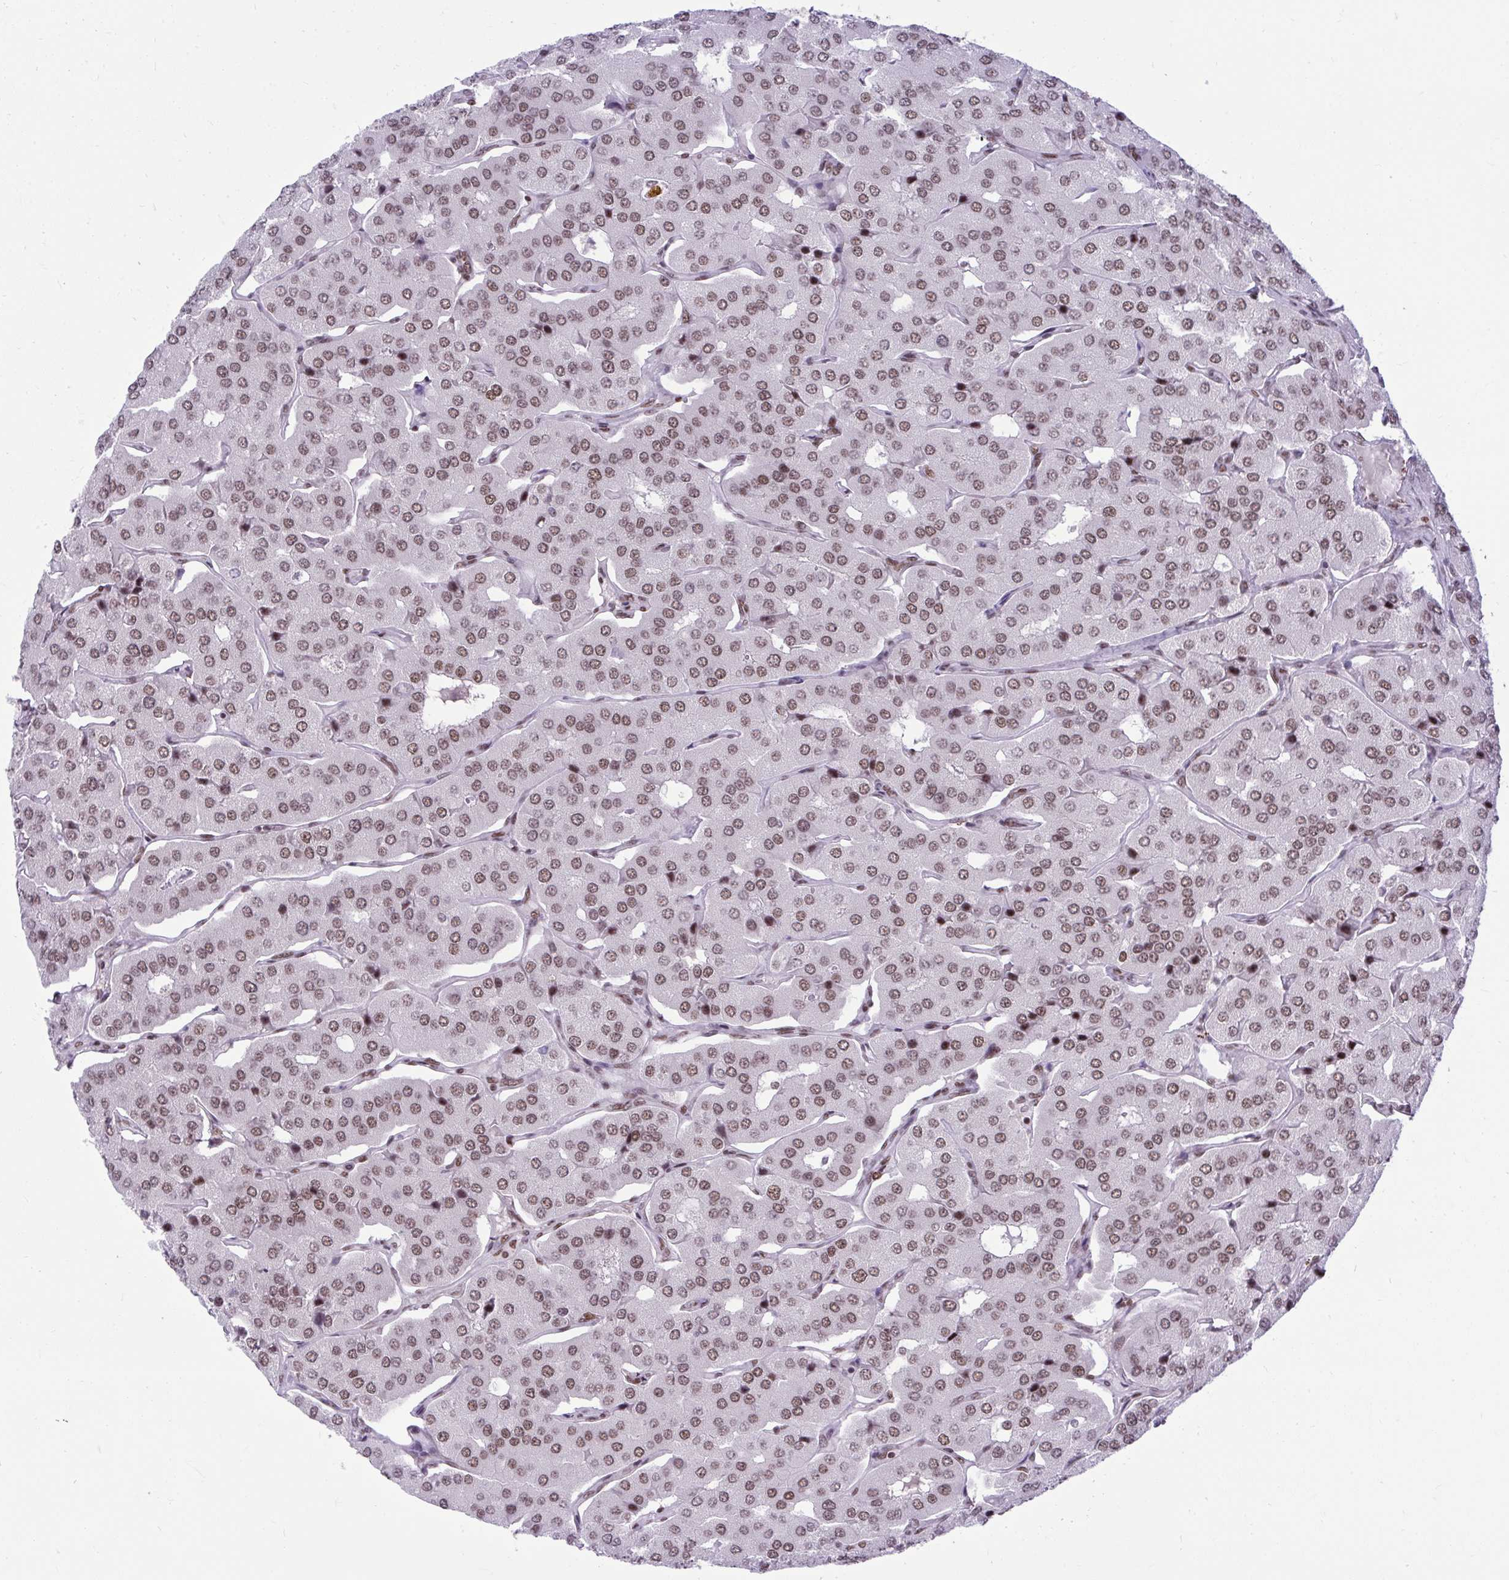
{"staining": {"intensity": "moderate", "quantity": ">75%", "location": "nuclear"}, "tissue": "parathyroid gland", "cell_type": "Glandular cells", "image_type": "normal", "snomed": [{"axis": "morphology", "description": "Normal tissue, NOS"}, {"axis": "morphology", "description": "Adenoma, NOS"}, {"axis": "topography", "description": "Parathyroid gland"}], "caption": "Glandular cells exhibit medium levels of moderate nuclear expression in approximately >75% of cells in normal parathyroid gland.", "gene": "CDYL", "patient": {"sex": "female", "age": 86}}